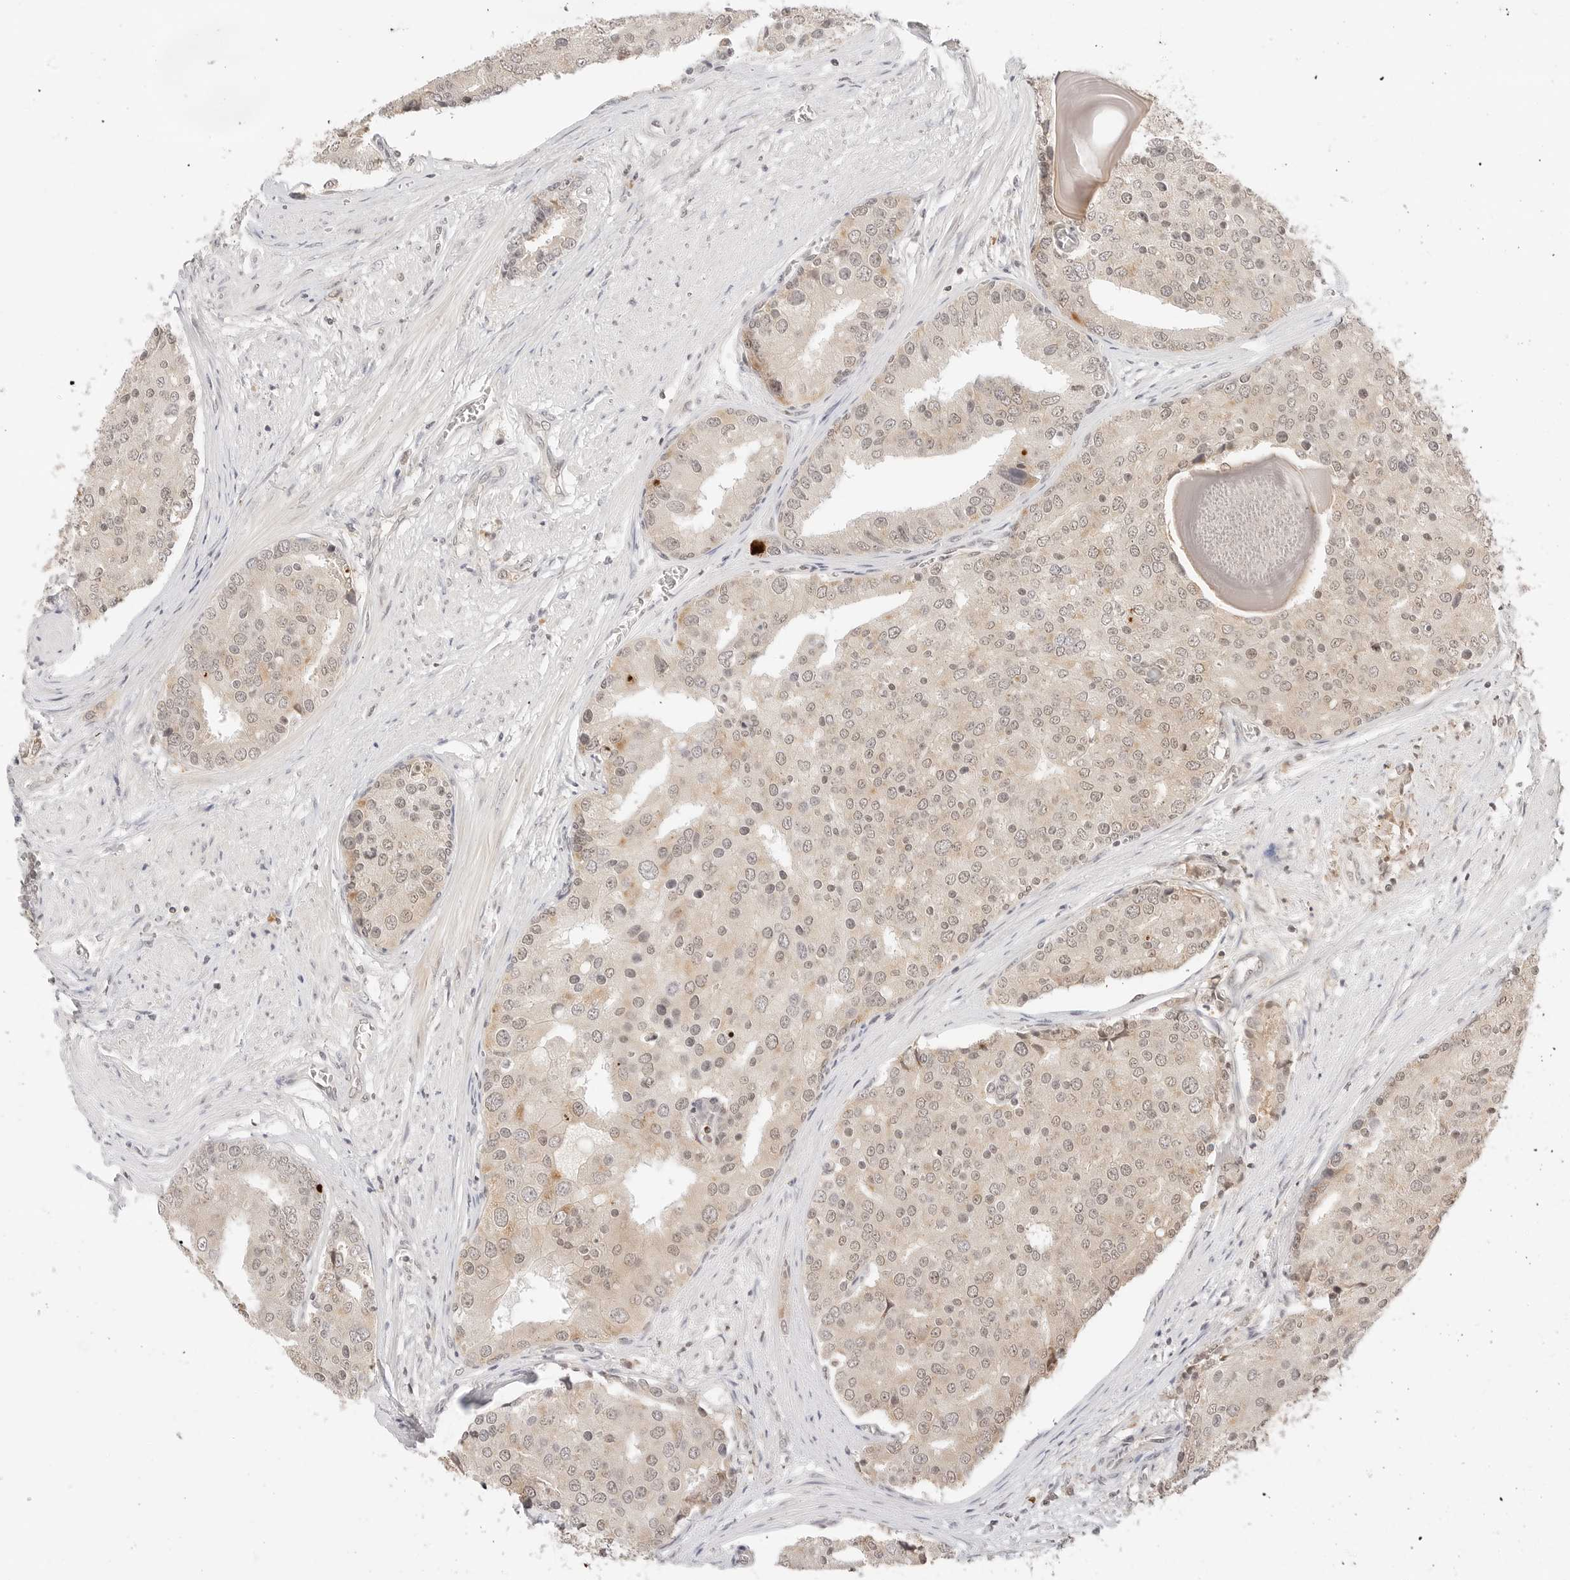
{"staining": {"intensity": "weak", "quantity": ">75%", "location": "cytoplasmic/membranous,nuclear"}, "tissue": "prostate cancer", "cell_type": "Tumor cells", "image_type": "cancer", "snomed": [{"axis": "morphology", "description": "Adenocarcinoma, High grade"}, {"axis": "topography", "description": "Prostate"}], "caption": "Weak cytoplasmic/membranous and nuclear expression for a protein is appreciated in approximately >75% of tumor cells of prostate cancer (high-grade adenocarcinoma) using immunohistochemistry.", "gene": "SEPTIN4", "patient": {"sex": "male", "age": 50}}